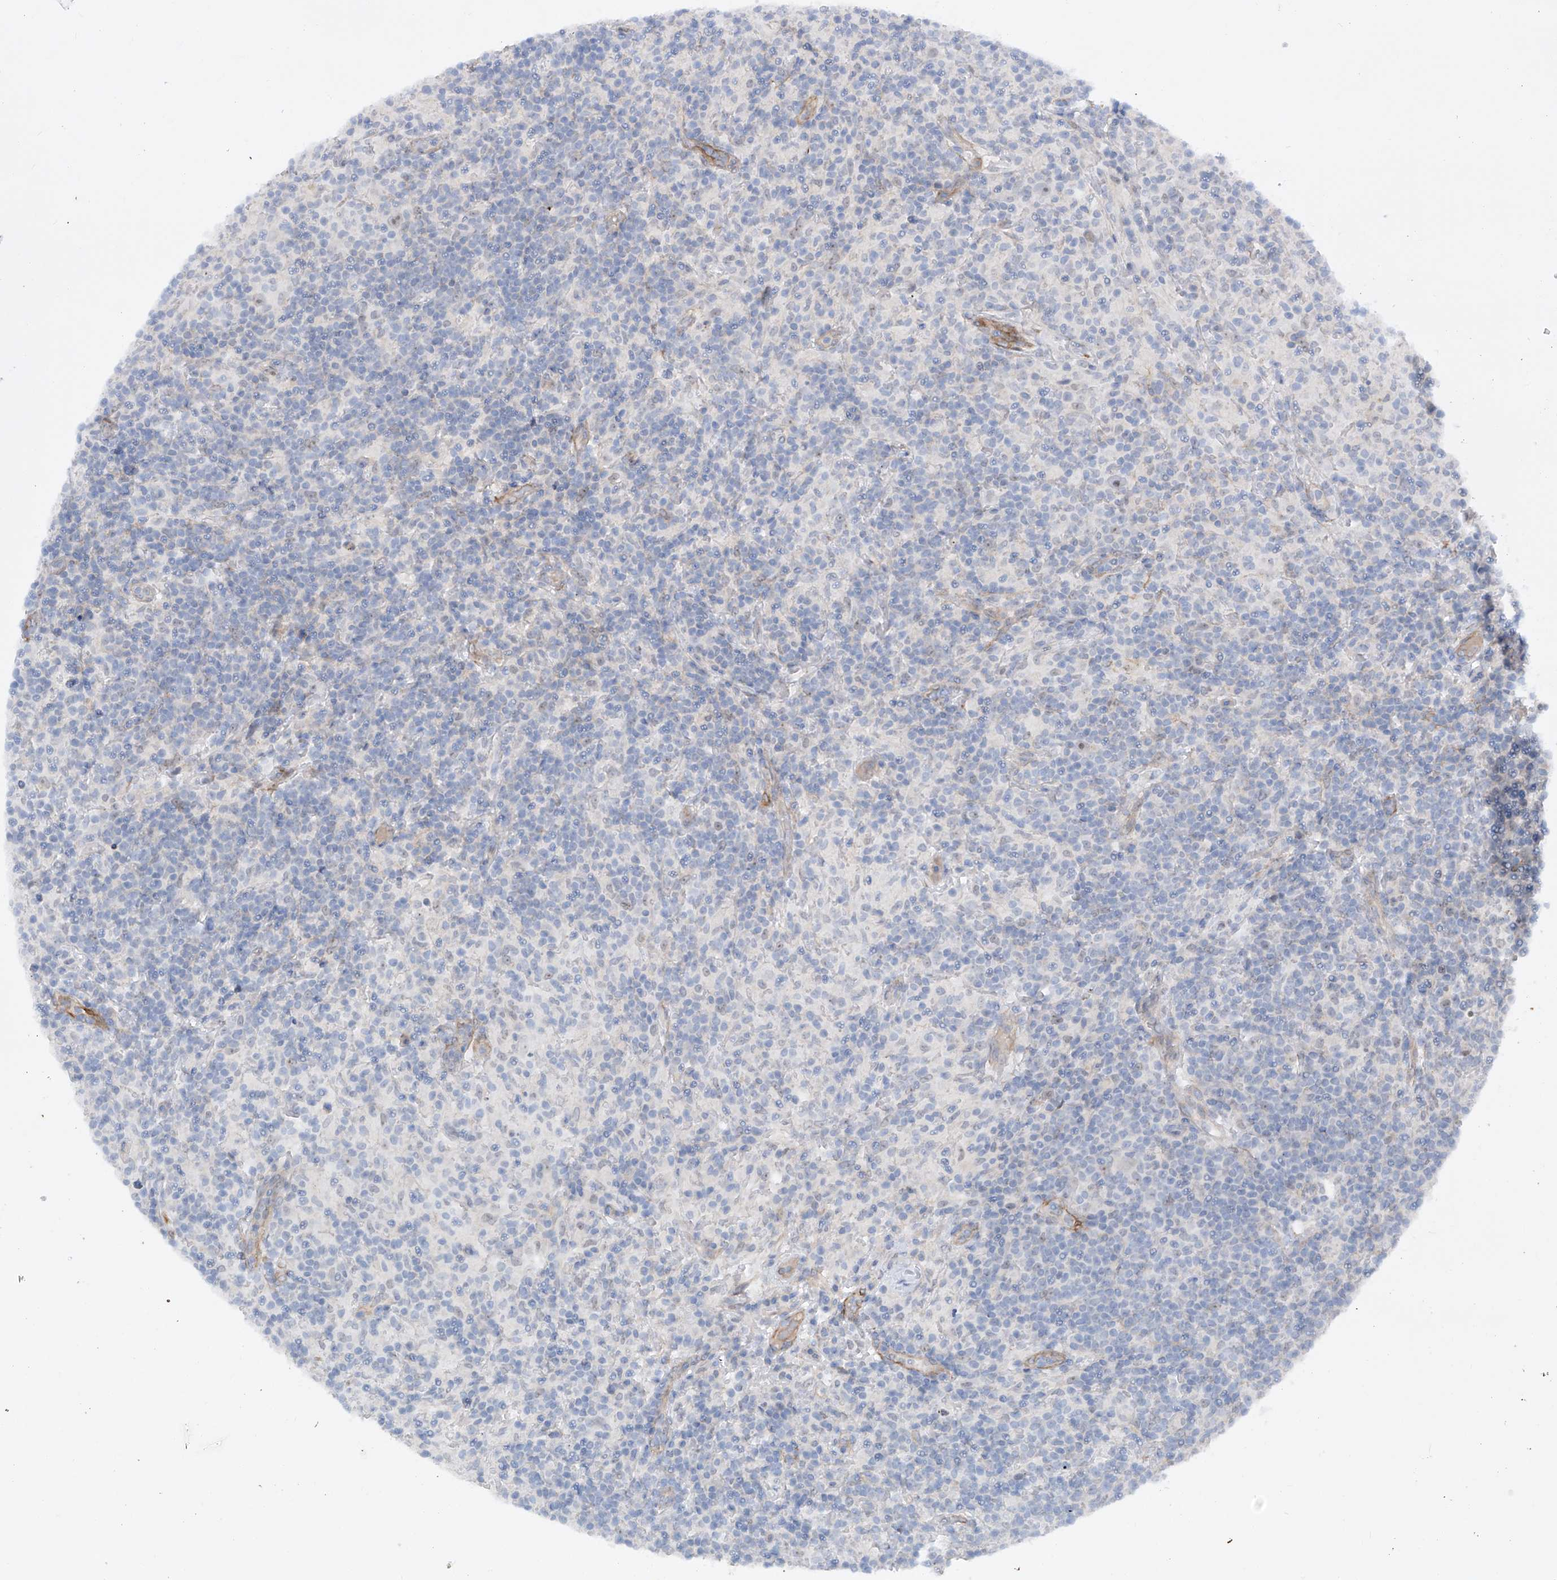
{"staining": {"intensity": "negative", "quantity": "none", "location": "none"}, "tissue": "lymphoma", "cell_type": "Tumor cells", "image_type": "cancer", "snomed": [{"axis": "morphology", "description": "Hodgkin's disease, NOS"}, {"axis": "topography", "description": "Lymph node"}], "caption": "This histopathology image is of lymphoma stained with immunohistochemistry (IHC) to label a protein in brown with the nuclei are counter-stained blue. There is no expression in tumor cells.", "gene": "ZNF490", "patient": {"sex": "male", "age": 70}}